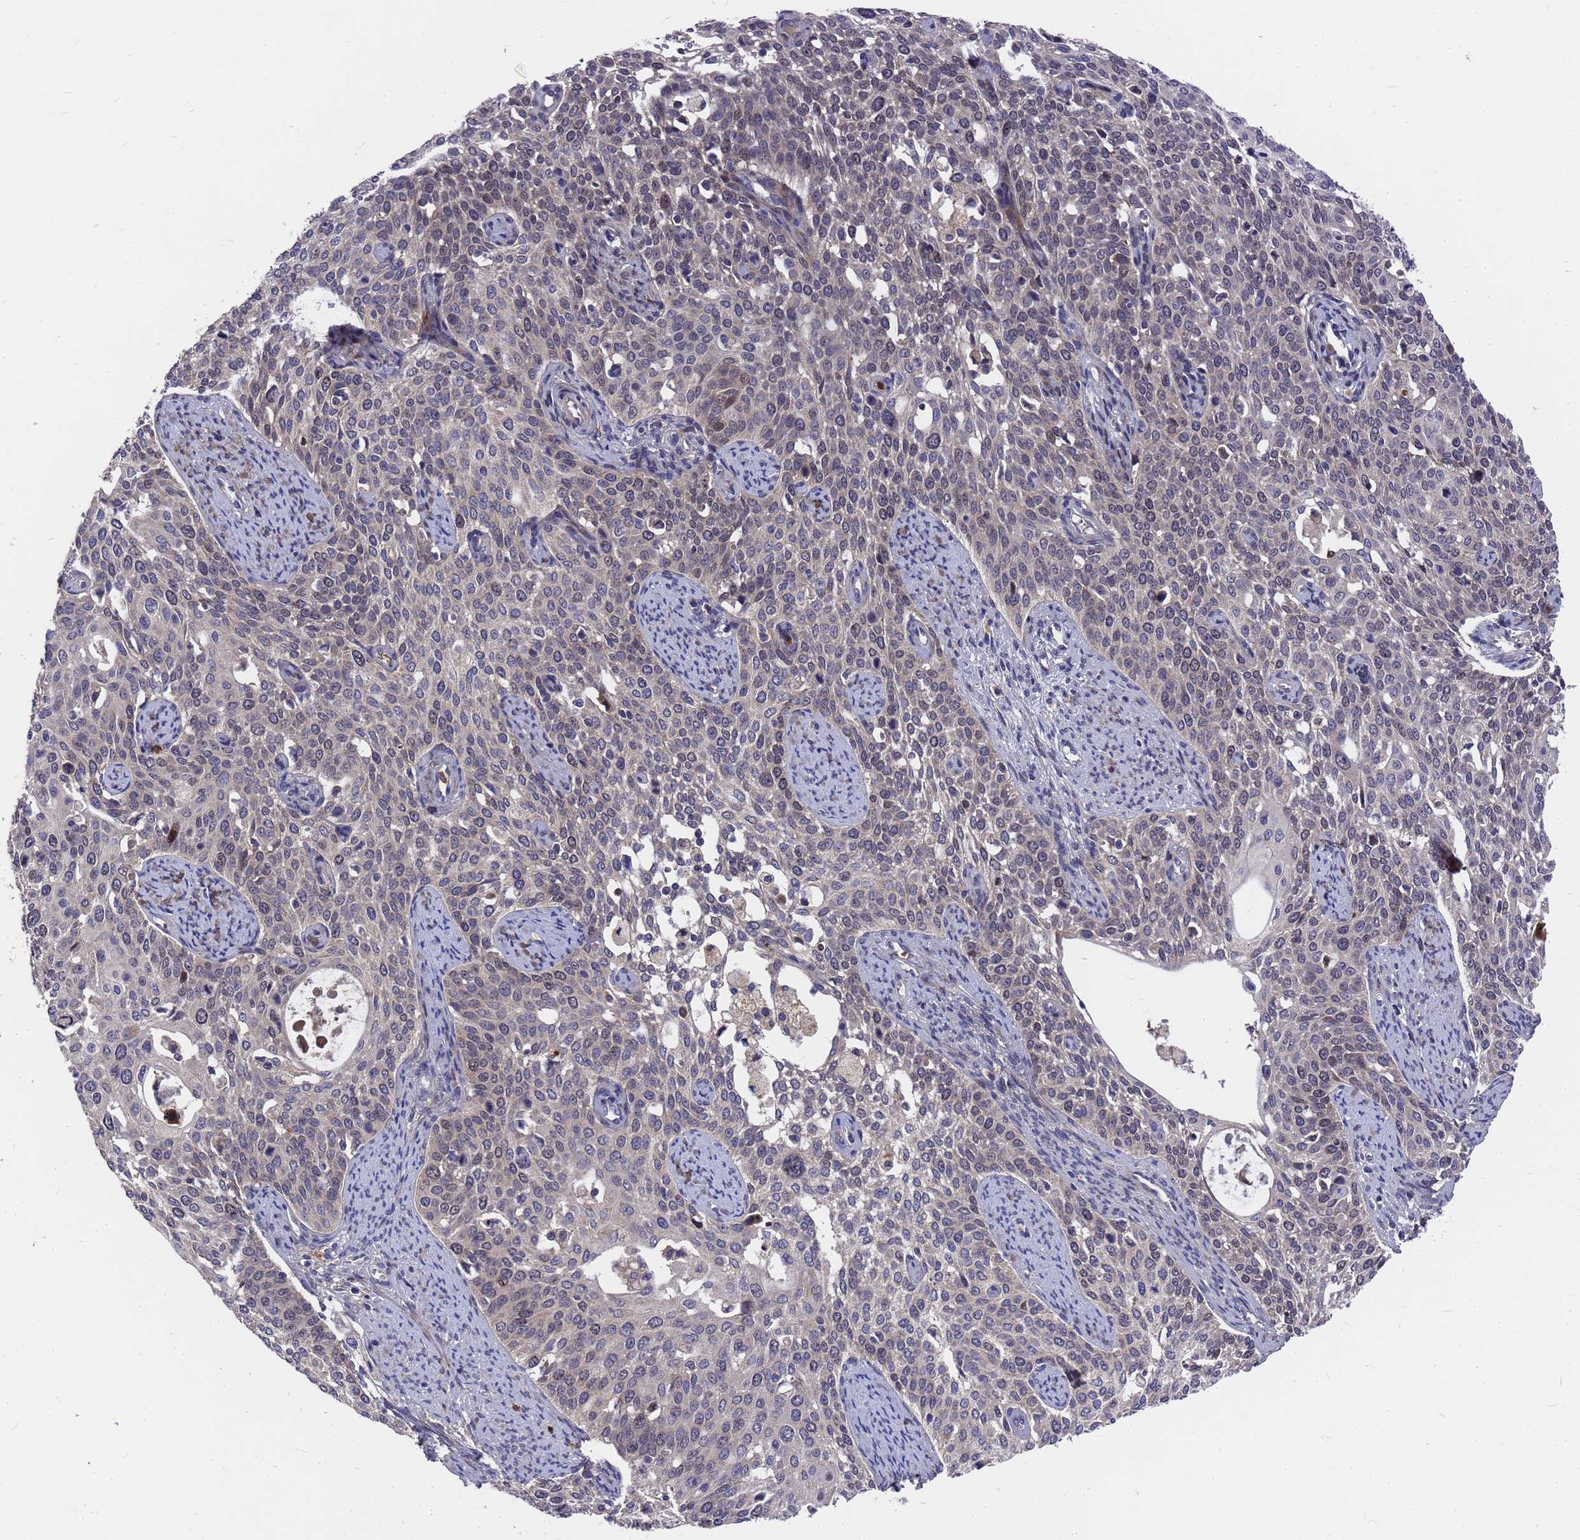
{"staining": {"intensity": "negative", "quantity": "none", "location": "none"}, "tissue": "cervical cancer", "cell_type": "Tumor cells", "image_type": "cancer", "snomed": [{"axis": "morphology", "description": "Squamous cell carcinoma, NOS"}, {"axis": "topography", "description": "Cervix"}], "caption": "Tumor cells show no significant staining in cervical cancer.", "gene": "ZNF717", "patient": {"sex": "female", "age": 44}}